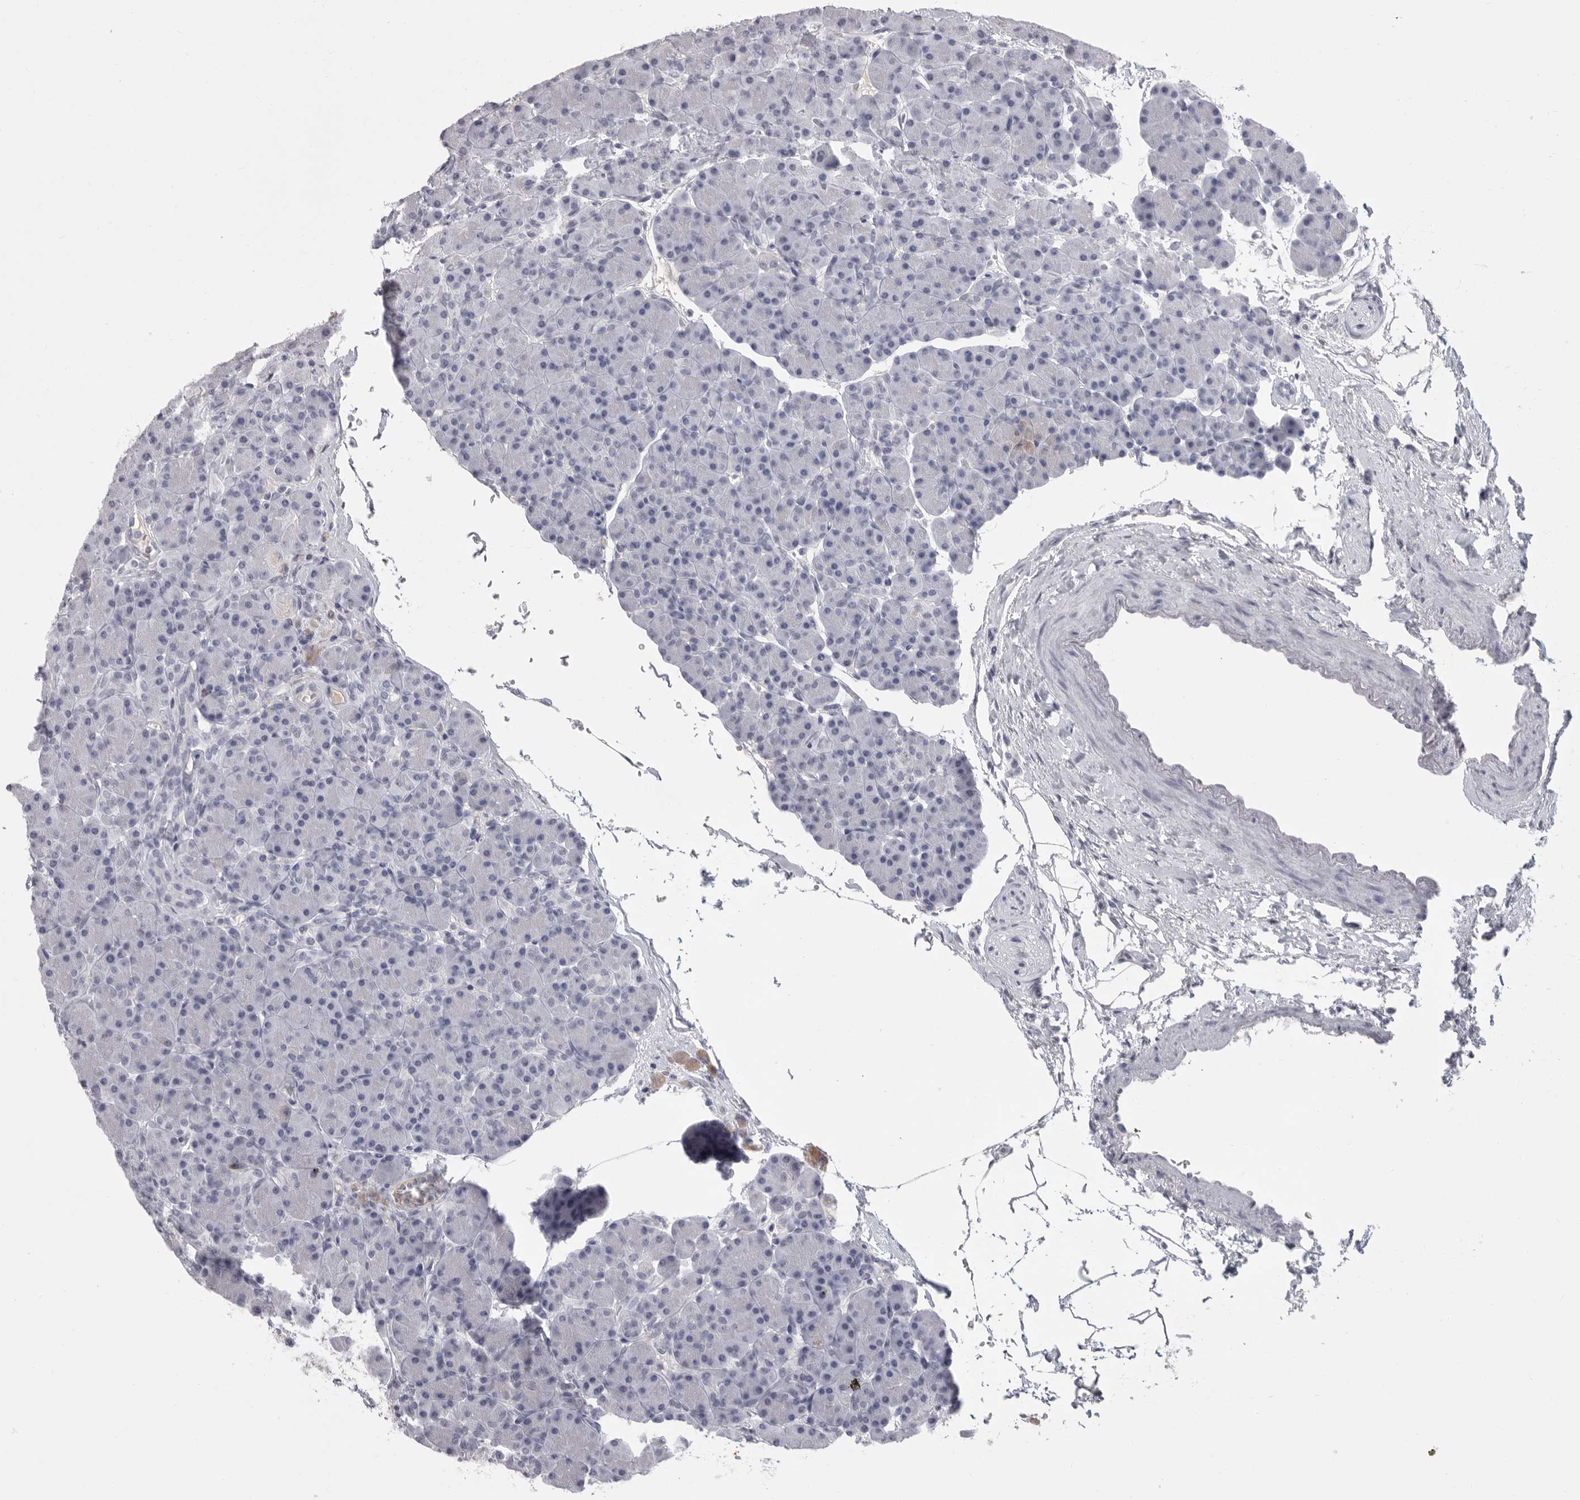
{"staining": {"intensity": "negative", "quantity": "none", "location": "none"}, "tissue": "pancreas", "cell_type": "Exocrine glandular cells", "image_type": "normal", "snomed": [{"axis": "morphology", "description": "Normal tissue, NOS"}, {"axis": "topography", "description": "Pancreas"}], "caption": "A photomicrograph of human pancreas is negative for staining in exocrine glandular cells.", "gene": "GNLY", "patient": {"sex": "female", "age": 43}}